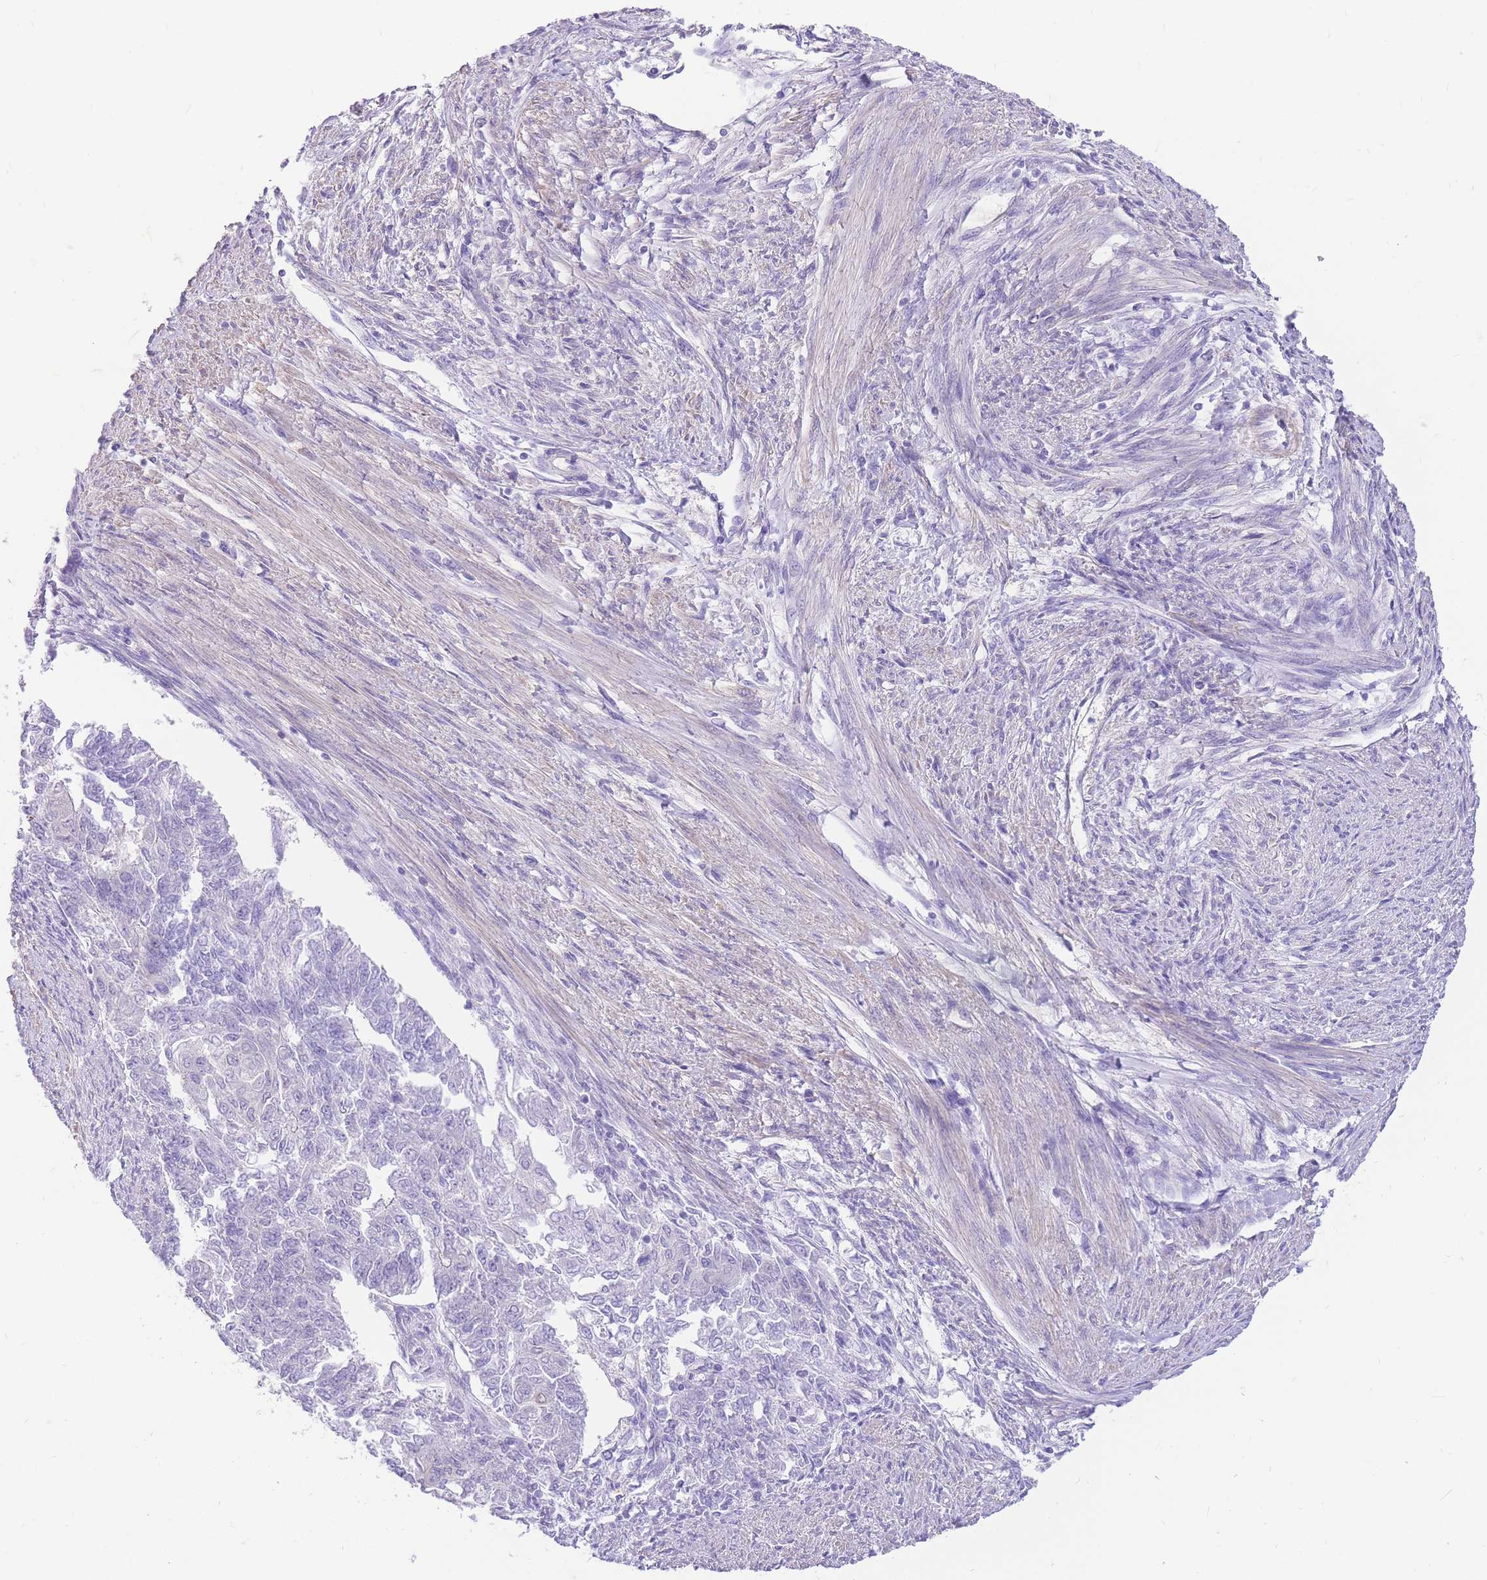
{"staining": {"intensity": "negative", "quantity": "none", "location": "none"}, "tissue": "endometrial cancer", "cell_type": "Tumor cells", "image_type": "cancer", "snomed": [{"axis": "morphology", "description": "Adenocarcinoma, NOS"}, {"axis": "topography", "description": "Endometrium"}], "caption": "Micrograph shows no significant protein expression in tumor cells of endometrial cancer.", "gene": "S100PBP", "patient": {"sex": "female", "age": 32}}